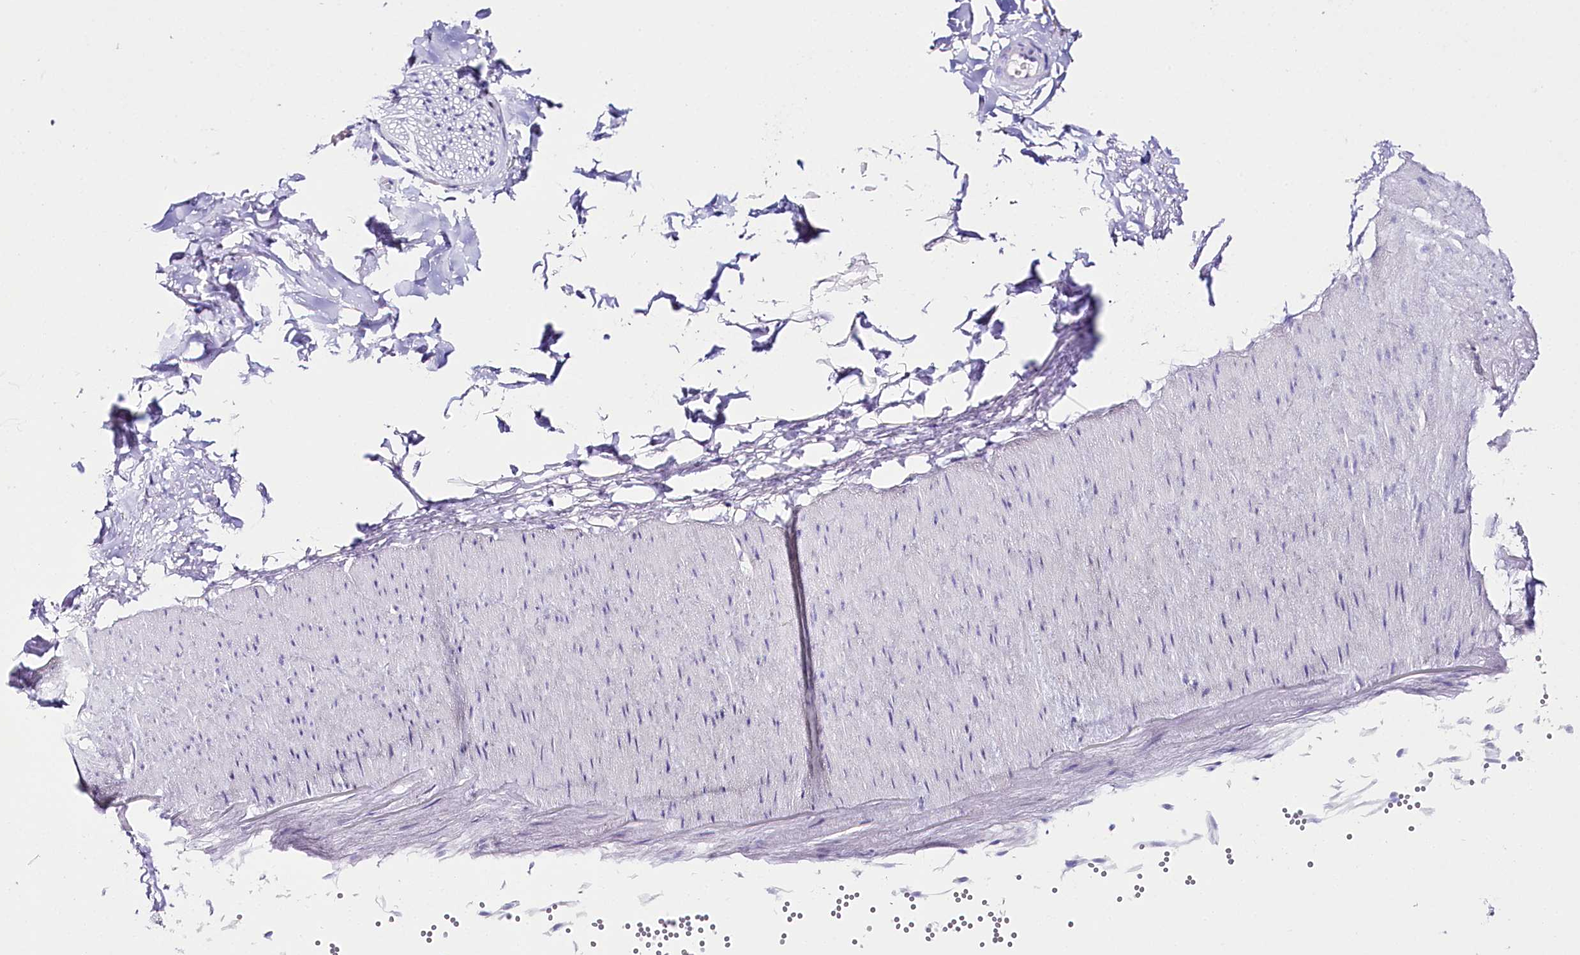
{"staining": {"intensity": "negative", "quantity": "none", "location": "none"}, "tissue": "adipose tissue", "cell_type": "Adipocytes", "image_type": "normal", "snomed": [{"axis": "morphology", "description": "Normal tissue, NOS"}, {"axis": "topography", "description": "Gallbladder"}, {"axis": "topography", "description": "Peripheral nerve tissue"}], "caption": "The immunohistochemistry image has no significant expression in adipocytes of adipose tissue.", "gene": "CSN3", "patient": {"sex": "male", "age": 38}}